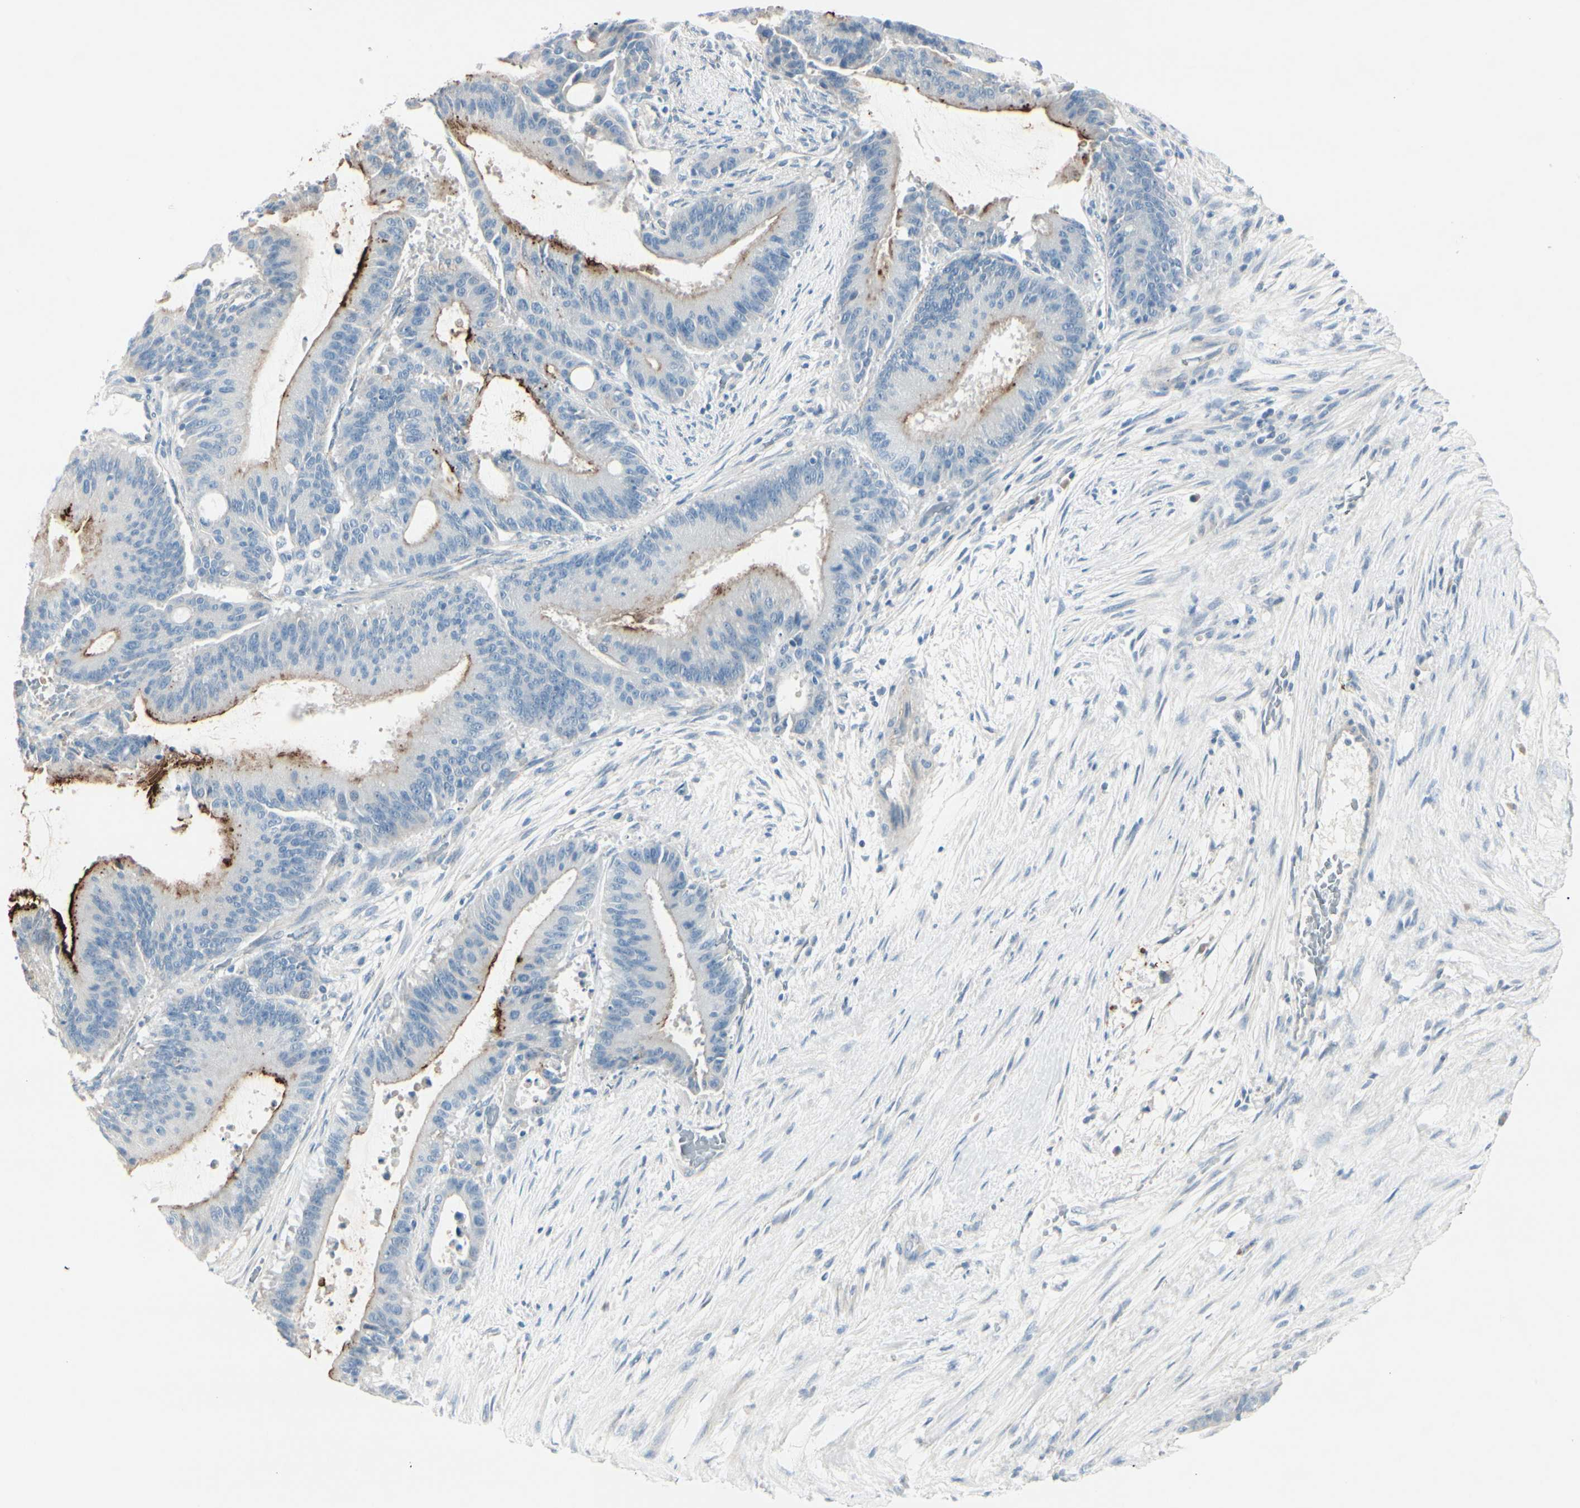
{"staining": {"intensity": "strong", "quantity": "25%-75%", "location": "cytoplasmic/membranous"}, "tissue": "liver cancer", "cell_type": "Tumor cells", "image_type": "cancer", "snomed": [{"axis": "morphology", "description": "Cholangiocarcinoma"}, {"axis": "topography", "description": "Liver"}], "caption": "Brown immunohistochemical staining in human liver cancer reveals strong cytoplasmic/membranous positivity in approximately 25%-75% of tumor cells.", "gene": "CDHR5", "patient": {"sex": "female", "age": 73}}